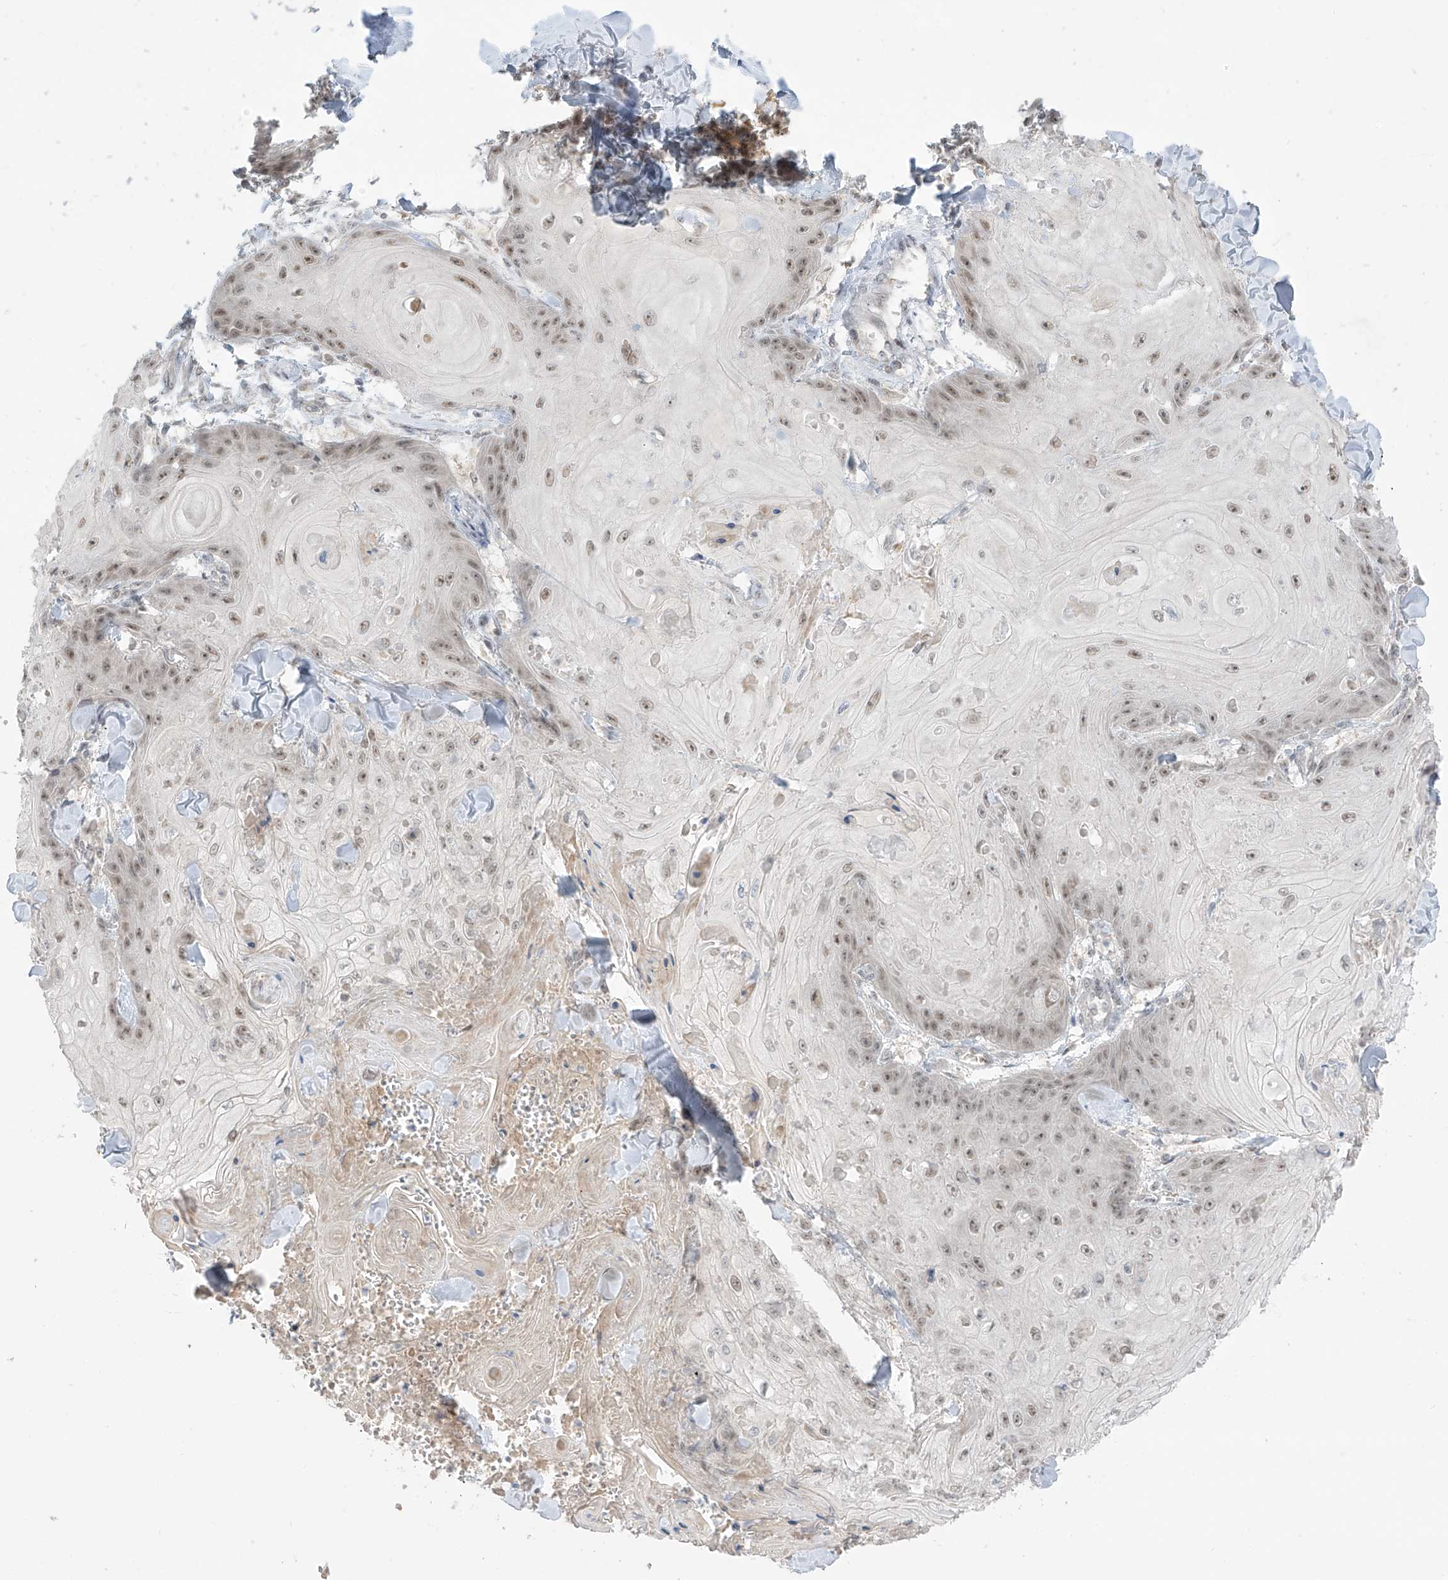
{"staining": {"intensity": "weak", "quantity": ">75%", "location": "nuclear"}, "tissue": "skin cancer", "cell_type": "Tumor cells", "image_type": "cancer", "snomed": [{"axis": "morphology", "description": "Squamous cell carcinoma, NOS"}, {"axis": "topography", "description": "Skin"}], "caption": "A micrograph of human squamous cell carcinoma (skin) stained for a protein shows weak nuclear brown staining in tumor cells.", "gene": "OGT", "patient": {"sex": "male", "age": 74}}